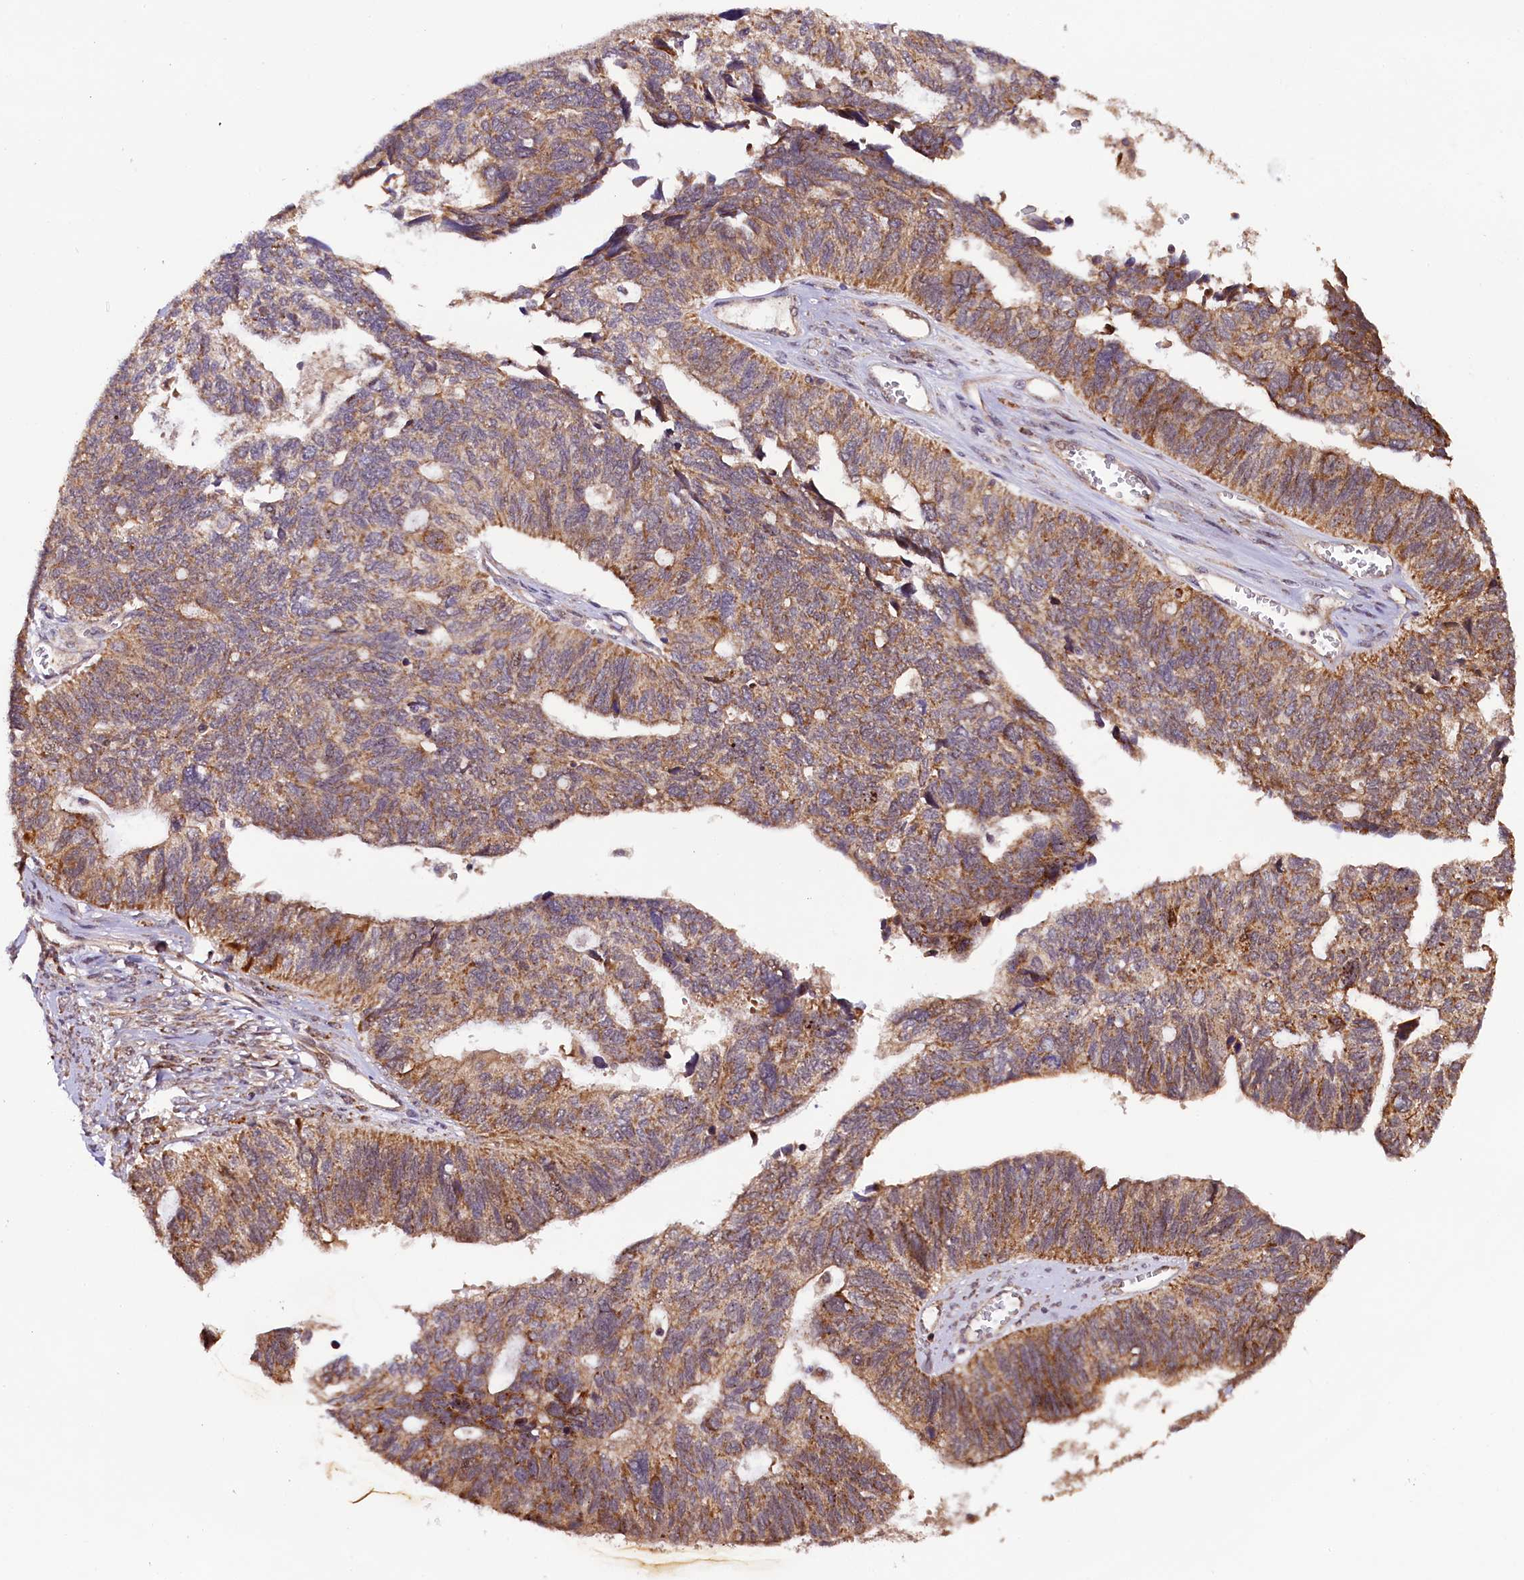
{"staining": {"intensity": "moderate", "quantity": ">75%", "location": "cytoplasmic/membranous"}, "tissue": "ovarian cancer", "cell_type": "Tumor cells", "image_type": "cancer", "snomed": [{"axis": "morphology", "description": "Cystadenocarcinoma, serous, NOS"}, {"axis": "topography", "description": "Ovary"}], "caption": "The histopathology image demonstrates immunohistochemical staining of ovarian cancer (serous cystadenocarcinoma). There is moderate cytoplasmic/membranous positivity is appreciated in about >75% of tumor cells.", "gene": "DOHH", "patient": {"sex": "female", "age": 79}}